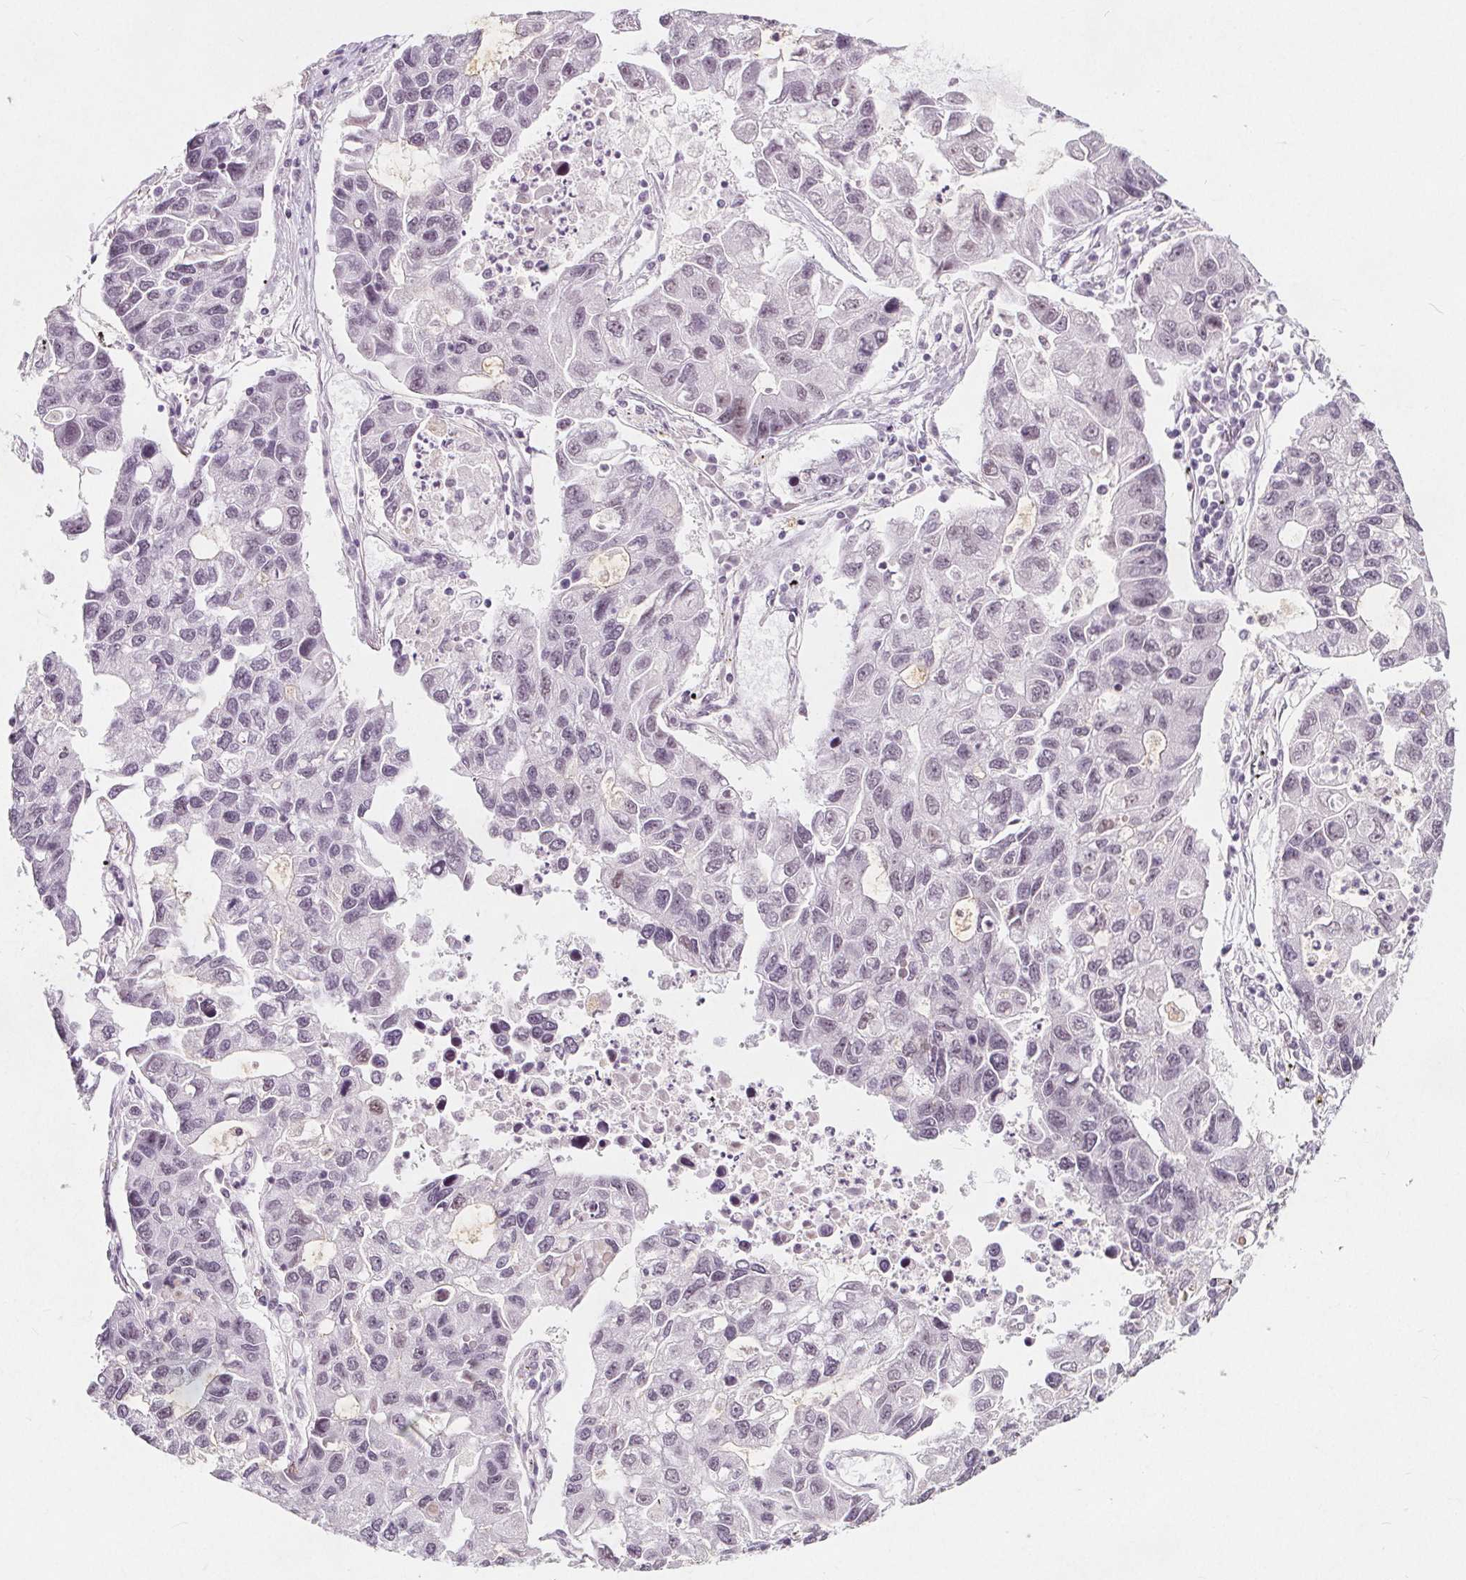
{"staining": {"intensity": "negative", "quantity": "none", "location": "none"}, "tissue": "lung cancer", "cell_type": "Tumor cells", "image_type": "cancer", "snomed": [{"axis": "morphology", "description": "Adenocarcinoma, NOS"}, {"axis": "topography", "description": "Bronchus"}, {"axis": "topography", "description": "Lung"}], "caption": "Image shows no protein staining in tumor cells of lung cancer tissue. (DAB immunohistochemistry visualized using brightfield microscopy, high magnification).", "gene": "TAF6L", "patient": {"sex": "female", "age": 51}}